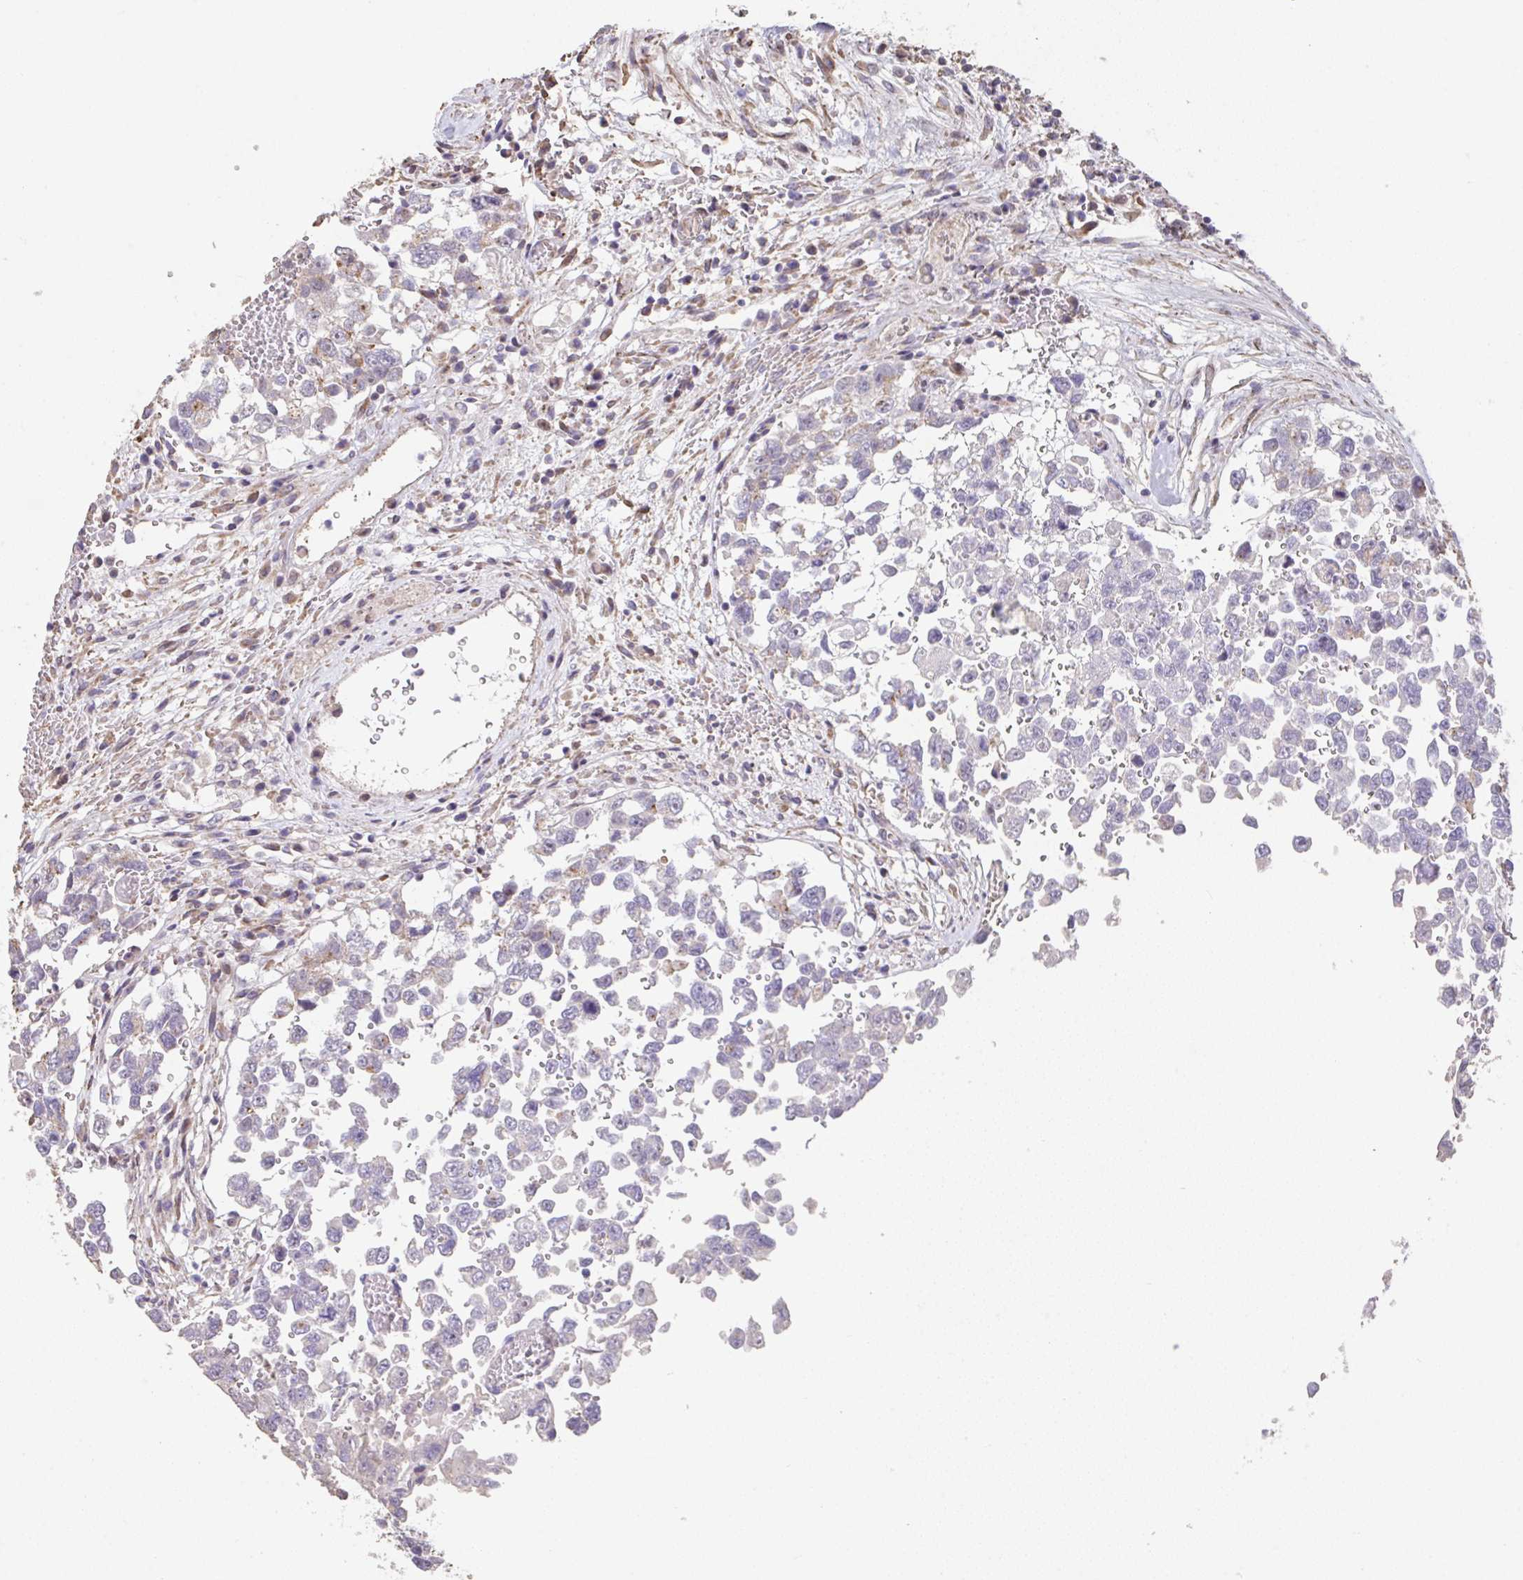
{"staining": {"intensity": "weak", "quantity": "<25%", "location": "cytoplasmic/membranous"}, "tissue": "testis cancer", "cell_type": "Tumor cells", "image_type": "cancer", "snomed": [{"axis": "morphology", "description": "Carcinoma, Embryonal, NOS"}, {"axis": "topography", "description": "Testis"}], "caption": "The IHC photomicrograph has no significant staining in tumor cells of testis embryonal carcinoma tissue.", "gene": "RUNDC3B", "patient": {"sex": "male", "age": 18}}